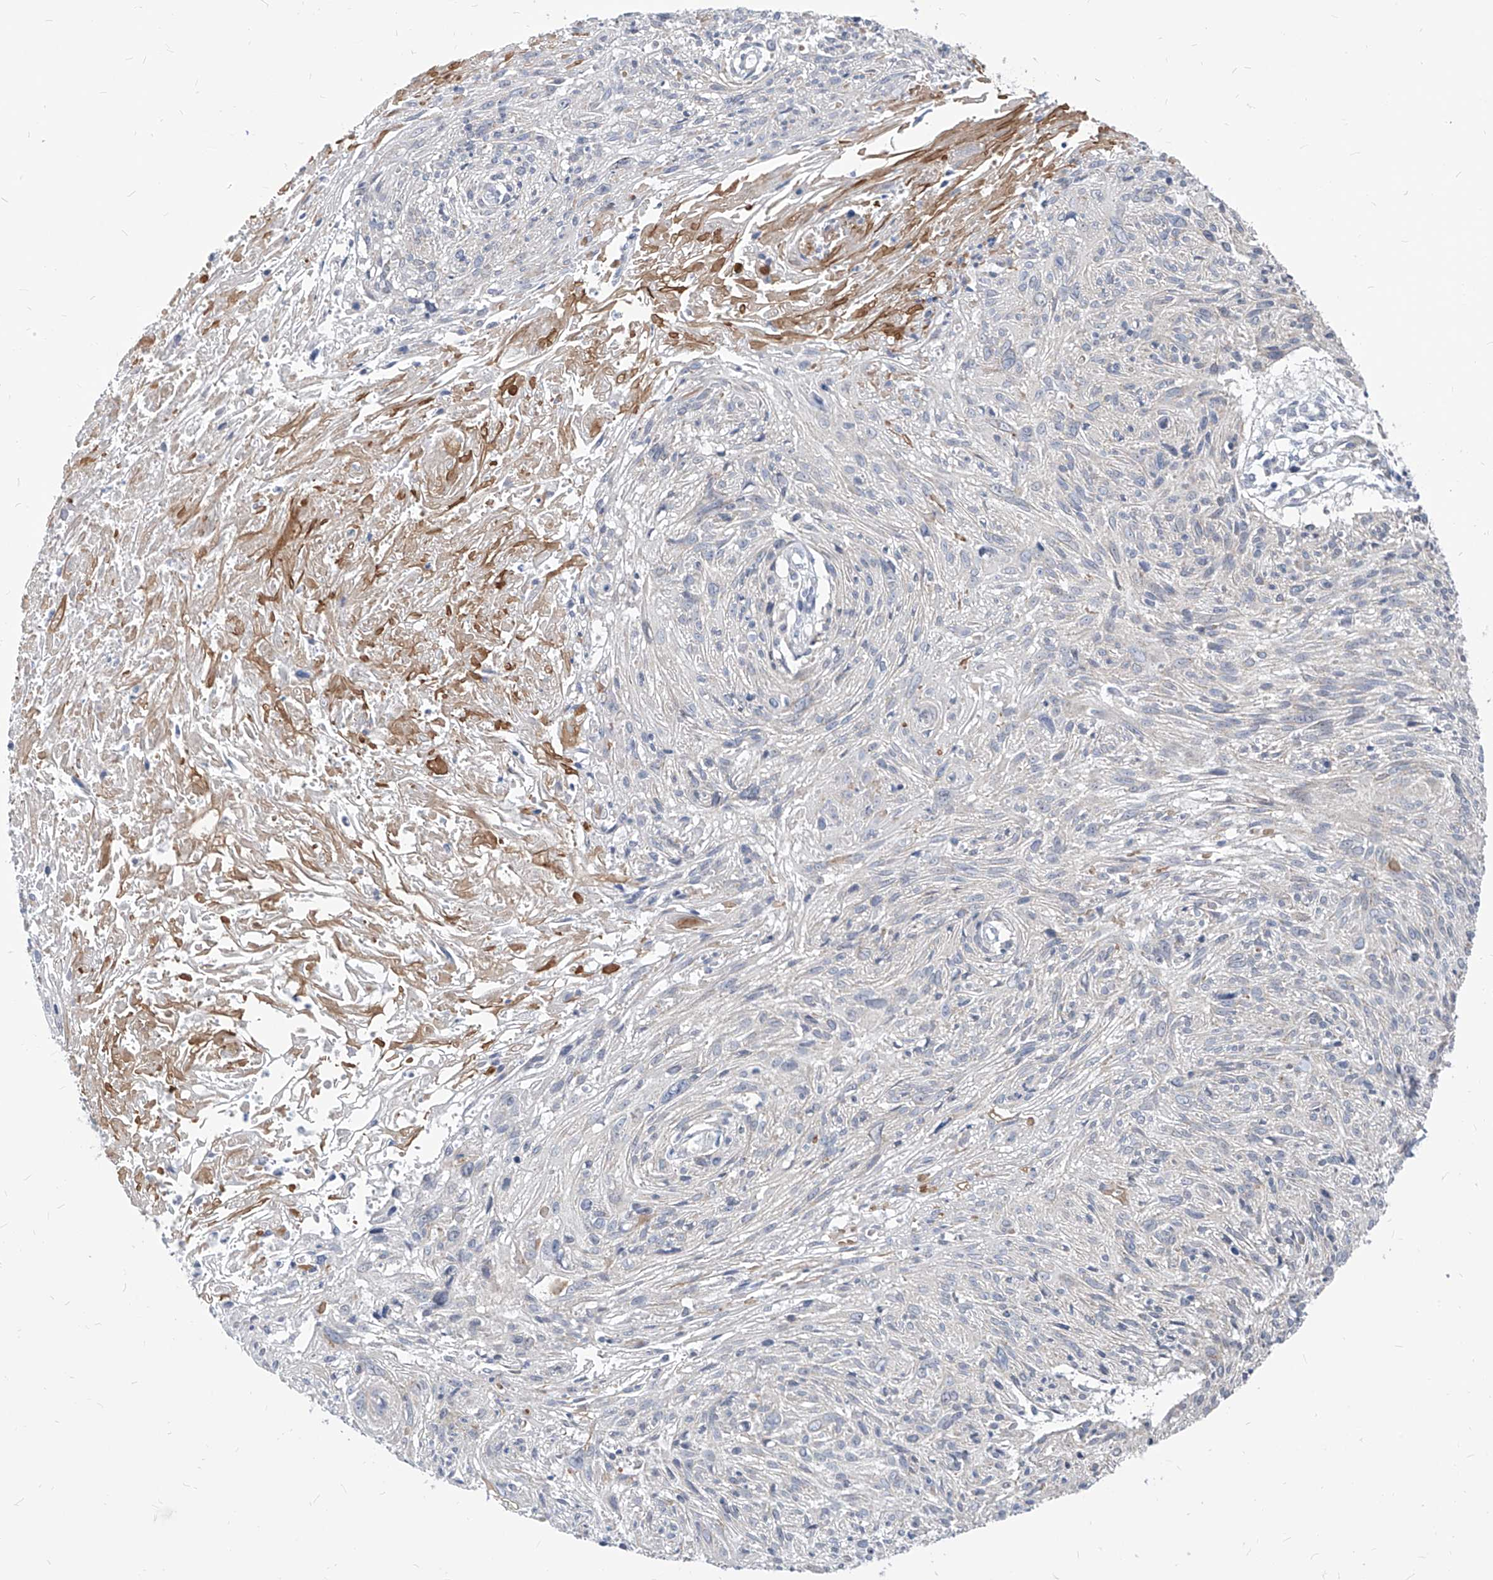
{"staining": {"intensity": "negative", "quantity": "none", "location": "none"}, "tissue": "cervical cancer", "cell_type": "Tumor cells", "image_type": "cancer", "snomed": [{"axis": "morphology", "description": "Squamous cell carcinoma, NOS"}, {"axis": "topography", "description": "Cervix"}], "caption": "Immunohistochemistry of human cervical cancer shows no staining in tumor cells. (DAB IHC with hematoxylin counter stain).", "gene": "AGPS", "patient": {"sex": "female", "age": 51}}